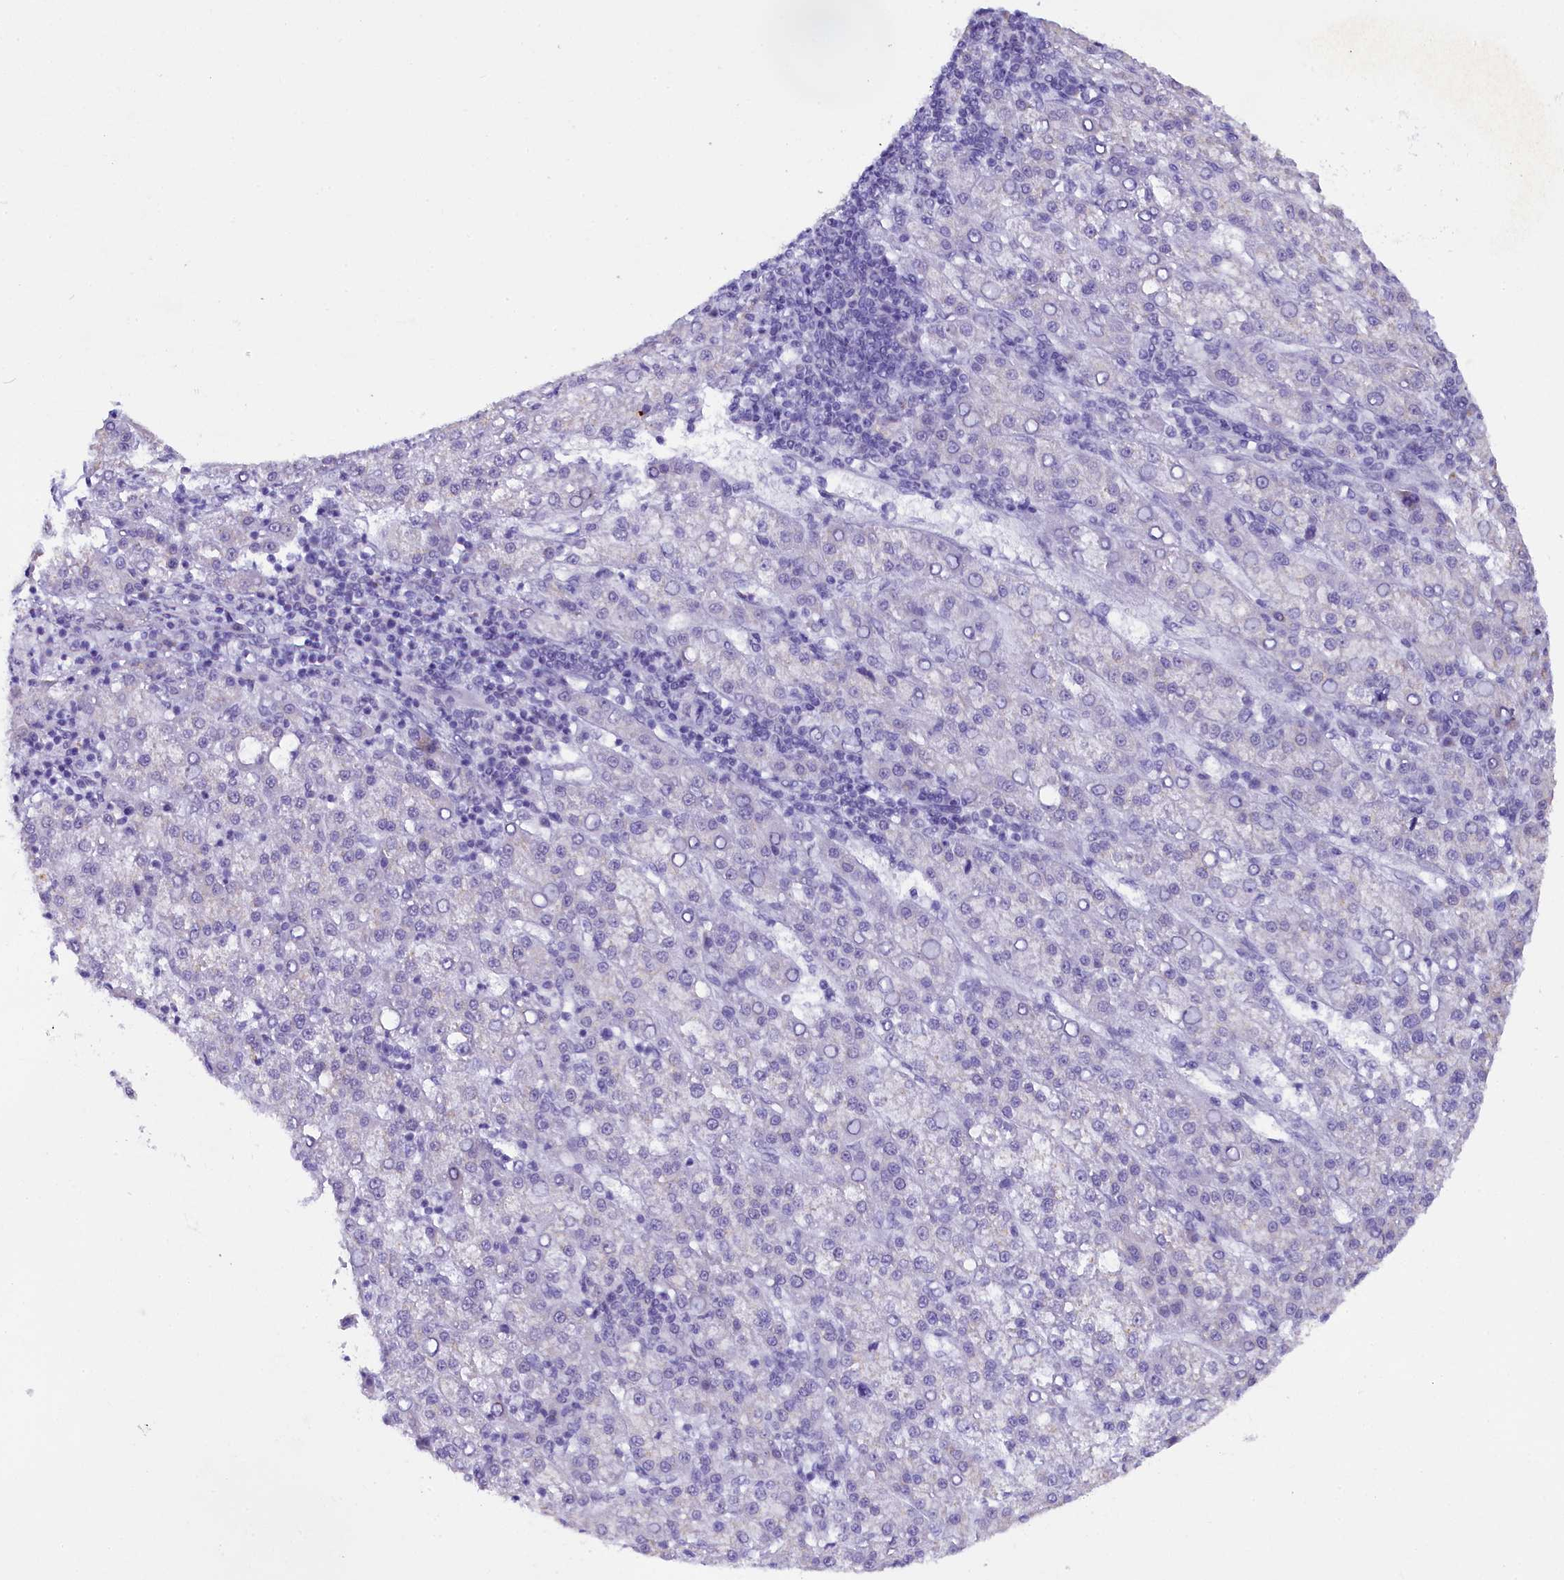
{"staining": {"intensity": "negative", "quantity": "none", "location": "none"}, "tissue": "liver cancer", "cell_type": "Tumor cells", "image_type": "cancer", "snomed": [{"axis": "morphology", "description": "Carcinoma, Hepatocellular, NOS"}, {"axis": "topography", "description": "Liver"}], "caption": "Tumor cells show no significant protein staining in liver hepatocellular carcinoma.", "gene": "NCBP1", "patient": {"sex": "female", "age": 58}}